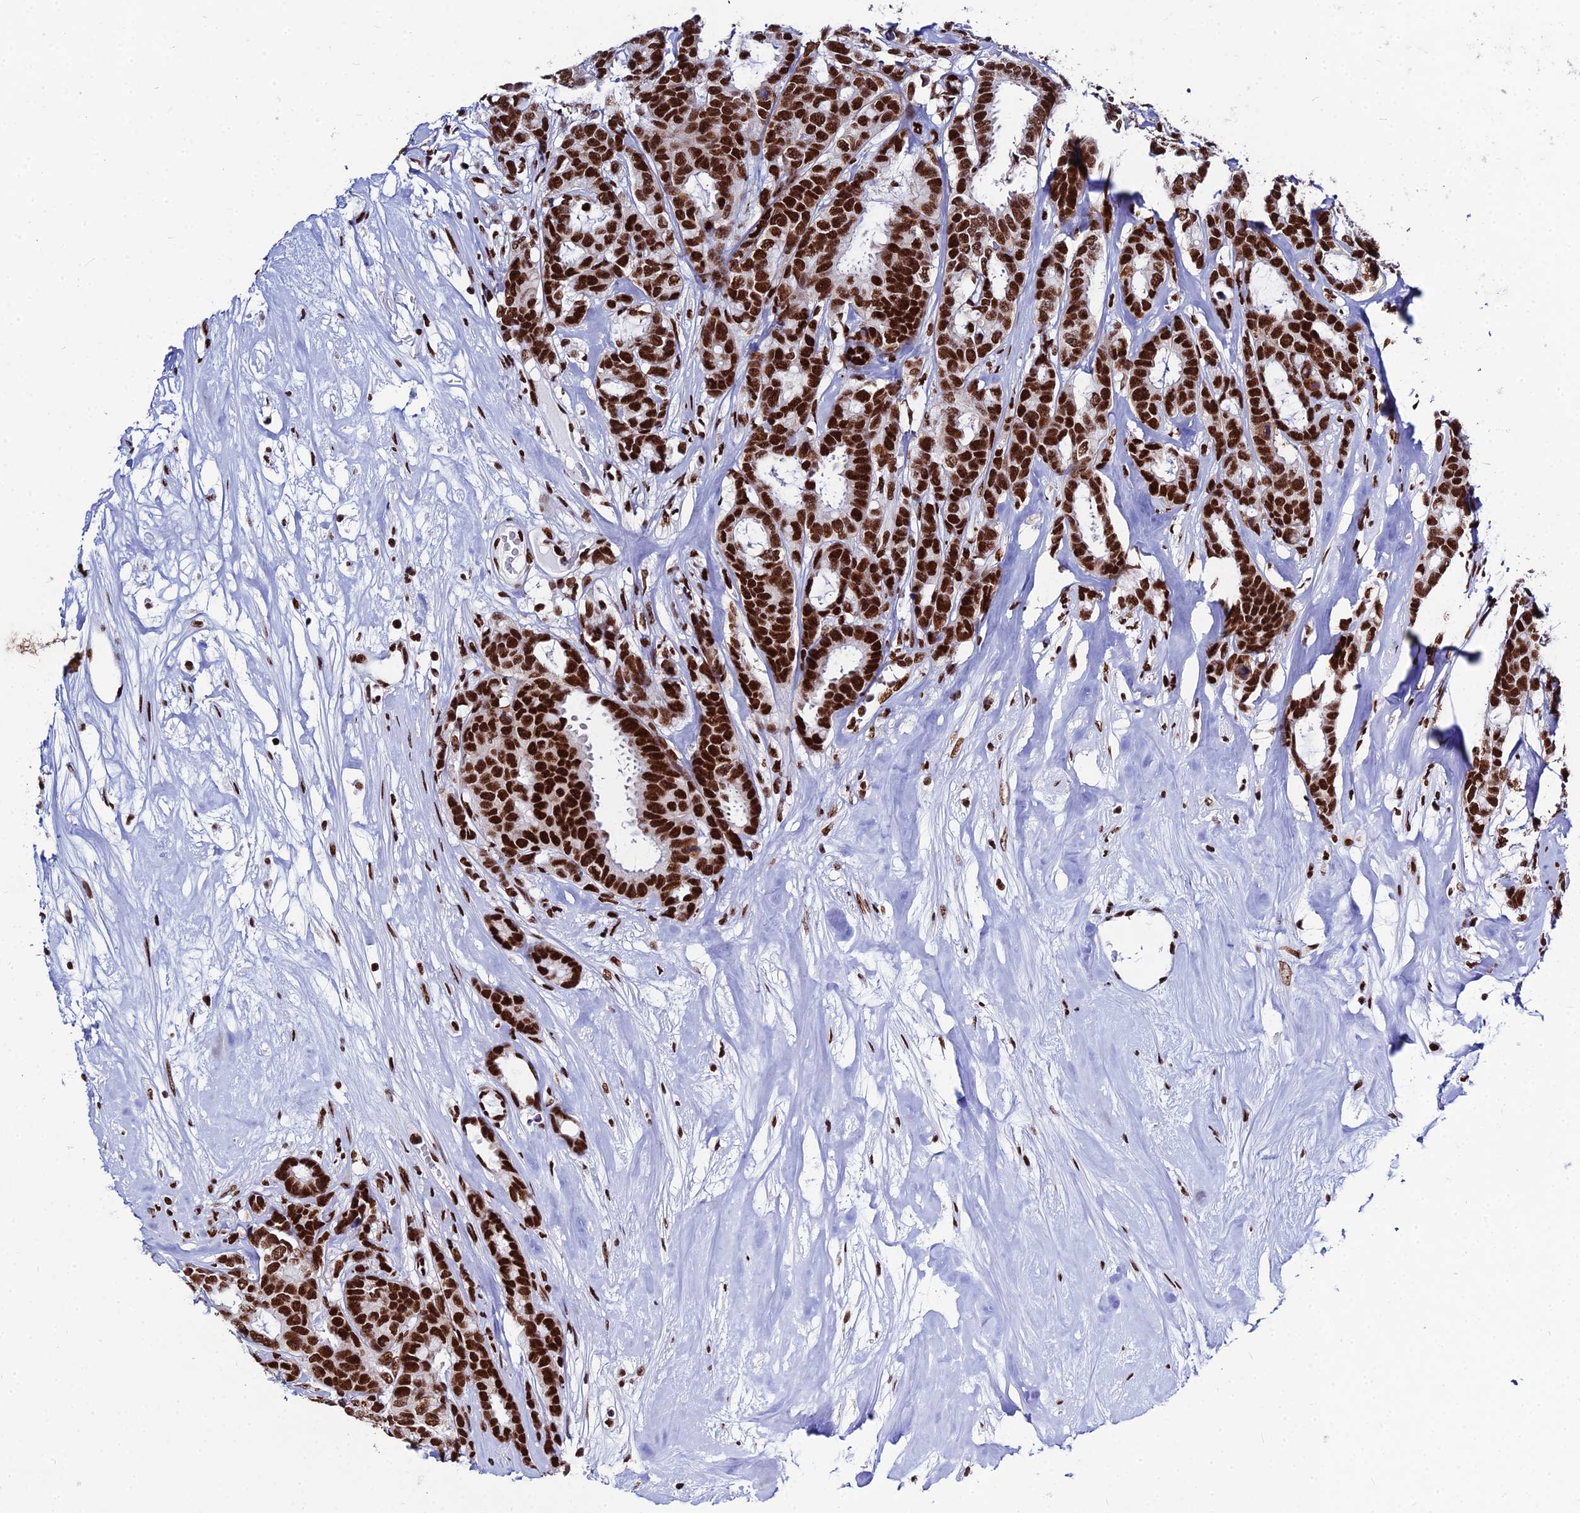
{"staining": {"intensity": "strong", "quantity": ">75%", "location": "nuclear"}, "tissue": "breast cancer", "cell_type": "Tumor cells", "image_type": "cancer", "snomed": [{"axis": "morphology", "description": "Duct carcinoma"}, {"axis": "topography", "description": "Breast"}], "caption": "Protein staining of breast cancer (invasive ductal carcinoma) tissue reveals strong nuclear staining in about >75% of tumor cells. Nuclei are stained in blue.", "gene": "HNRNPH1", "patient": {"sex": "female", "age": 87}}